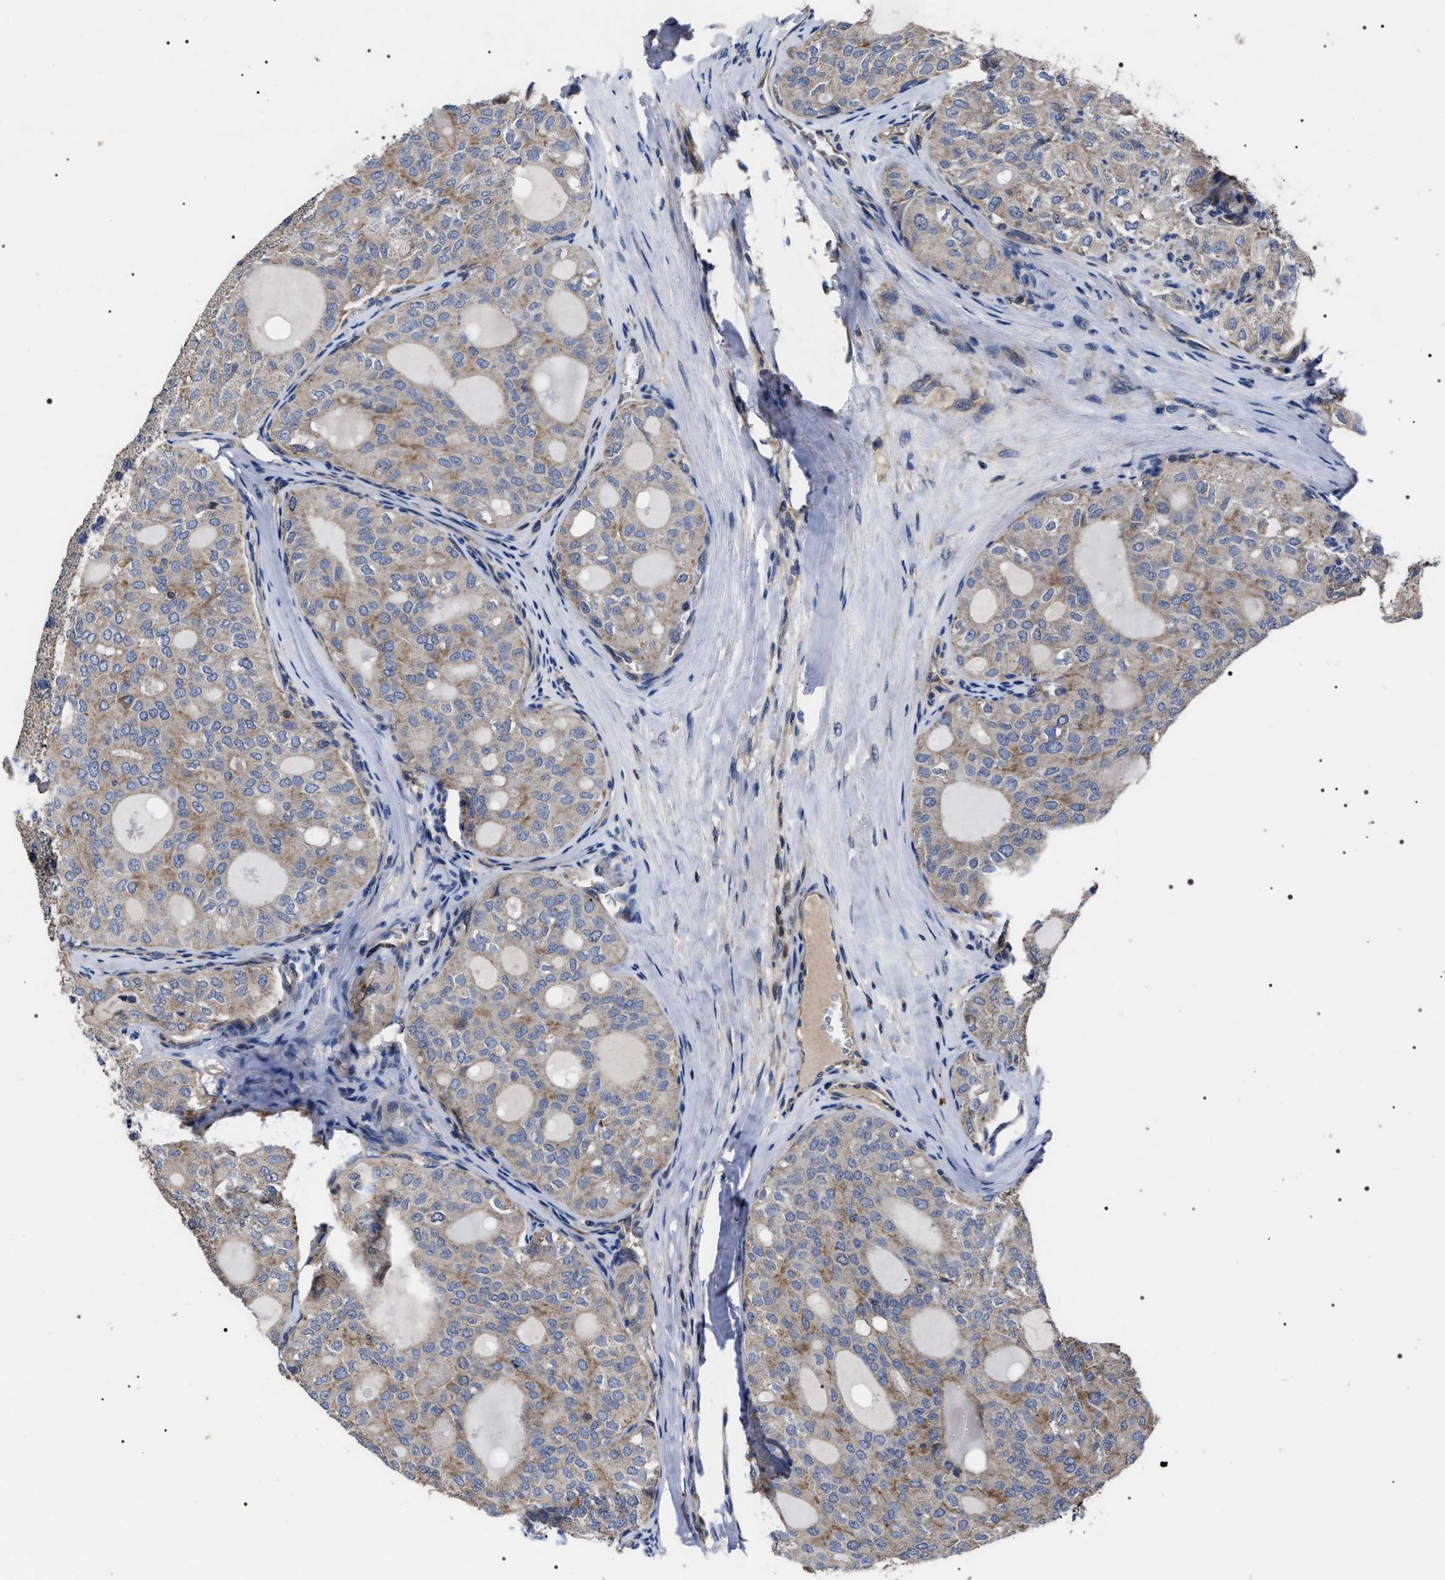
{"staining": {"intensity": "weak", "quantity": "25%-75%", "location": "cytoplasmic/membranous"}, "tissue": "thyroid cancer", "cell_type": "Tumor cells", "image_type": "cancer", "snomed": [{"axis": "morphology", "description": "Follicular adenoma carcinoma, NOS"}, {"axis": "topography", "description": "Thyroid gland"}], "caption": "Thyroid cancer stained for a protein reveals weak cytoplasmic/membranous positivity in tumor cells.", "gene": "MIS18A", "patient": {"sex": "male", "age": 75}}